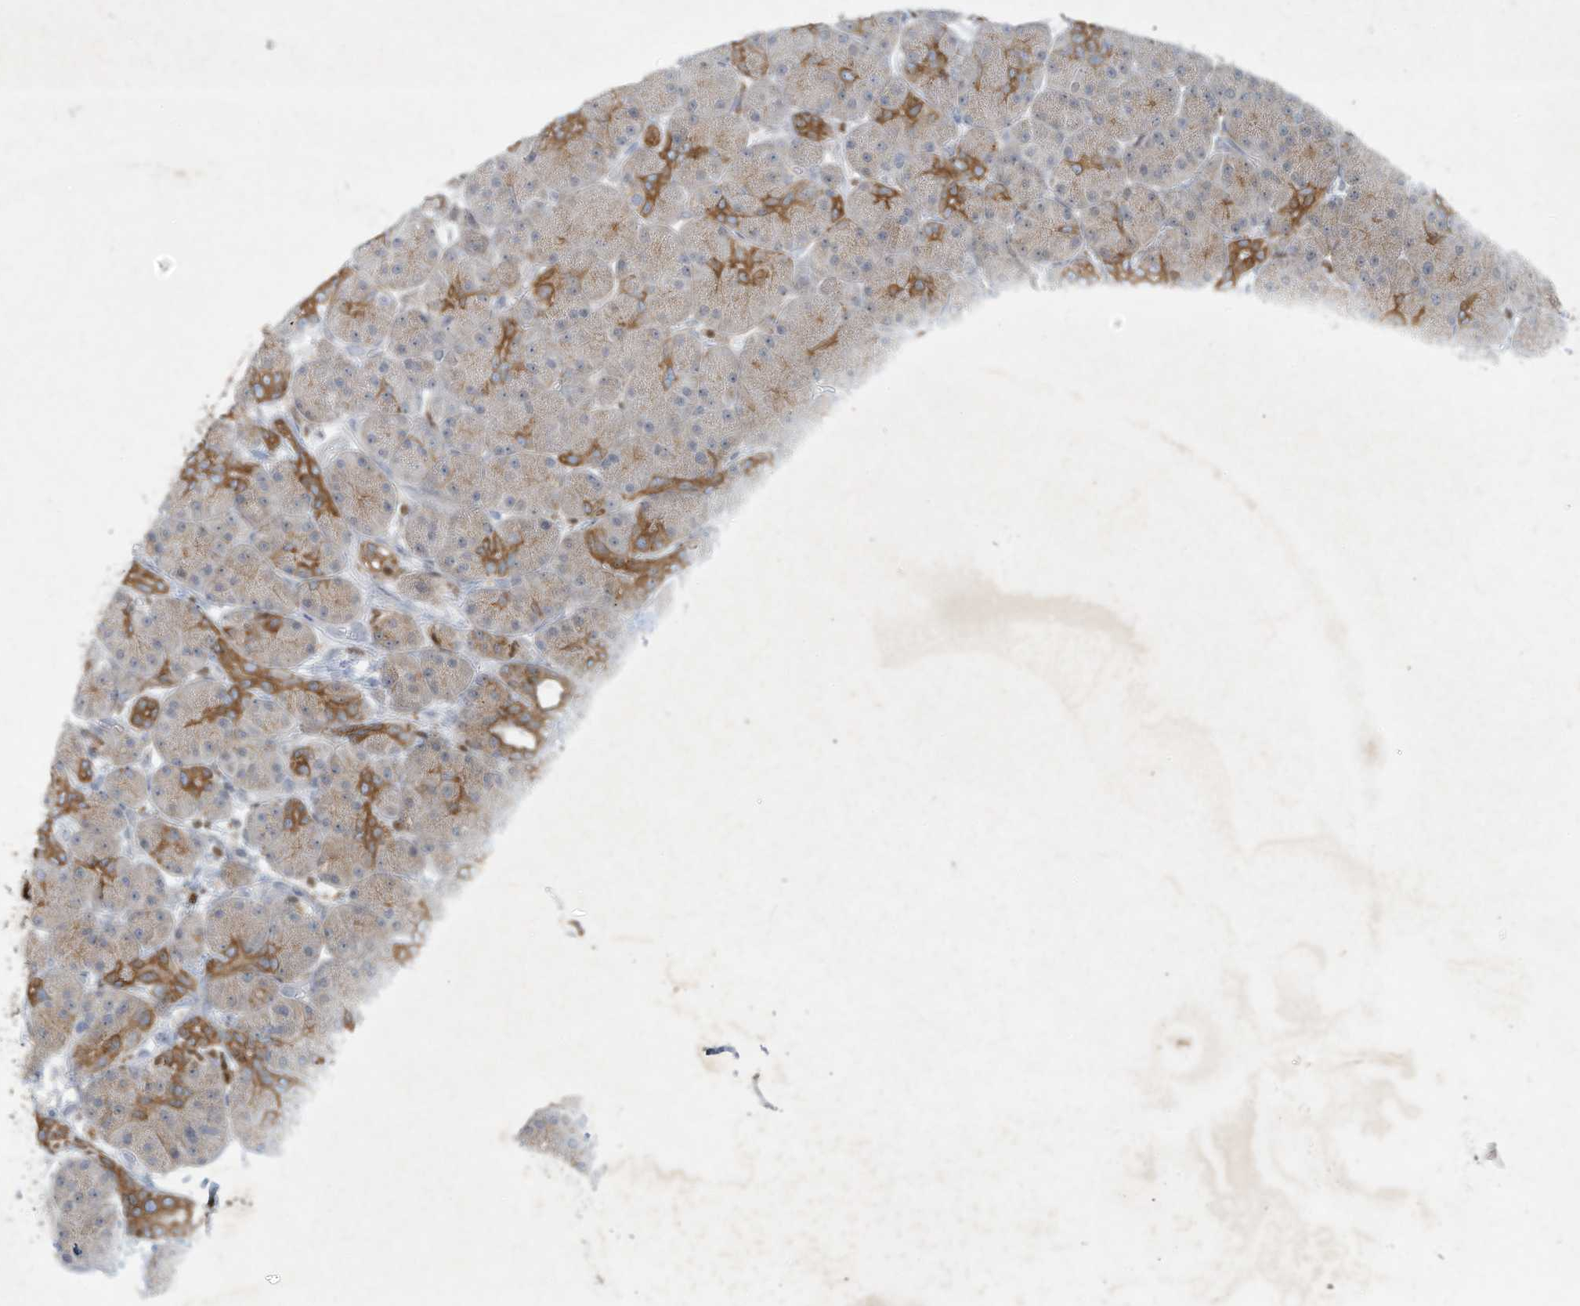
{"staining": {"intensity": "moderate", "quantity": "25%-75%", "location": "cytoplasmic/membranous"}, "tissue": "pancreas", "cell_type": "Exocrine glandular cells", "image_type": "normal", "snomed": [{"axis": "morphology", "description": "Normal tissue, NOS"}, {"axis": "topography", "description": "Pancreas"}], "caption": "Immunohistochemistry of unremarkable human pancreas exhibits medium levels of moderate cytoplasmic/membranous expression in approximately 25%-75% of exocrine glandular cells. The protein of interest is shown in brown color, while the nuclei are stained blue.", "gene": "TUBE1", "patient": {"sex": "male", "age": 63}}